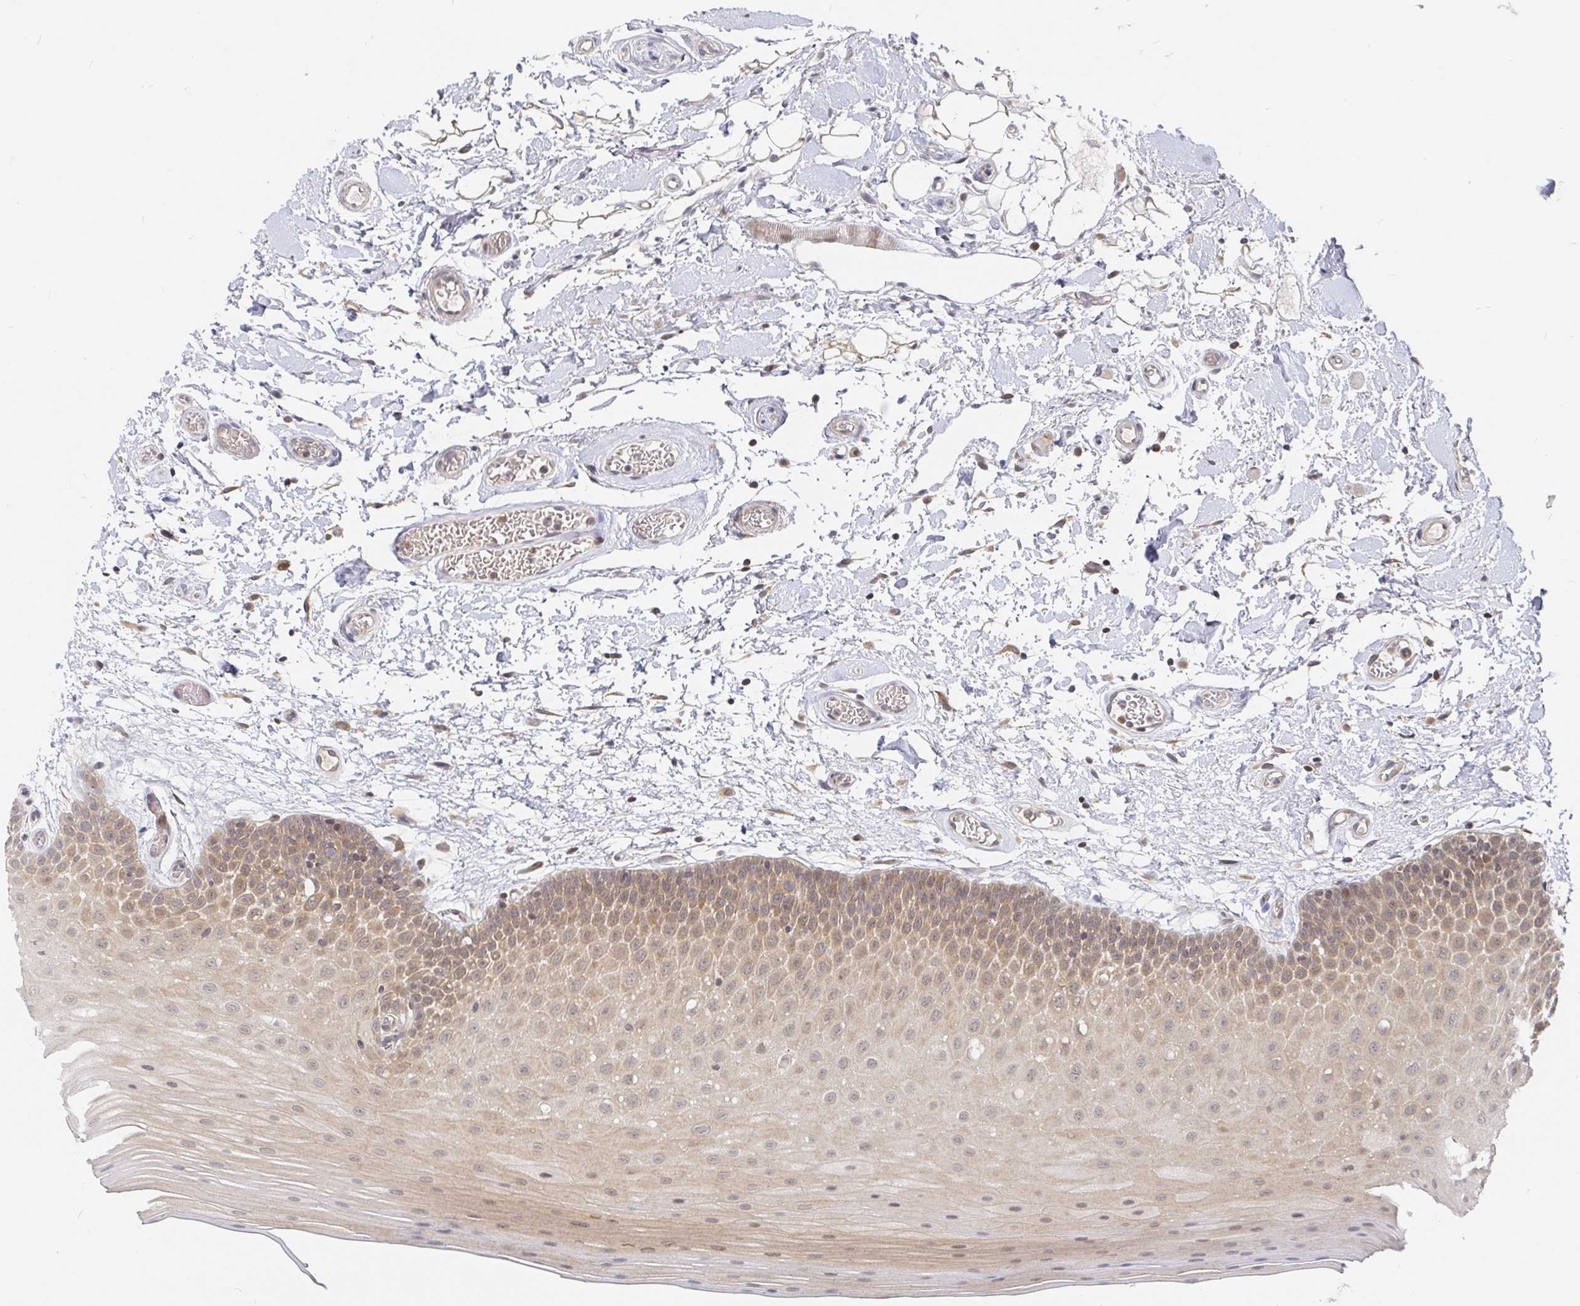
{"staining": {"intensity": "moderate", "quantity": "25%-75%", "location": "cytoplasmic/membranous"}, "tissue": "oral mucosa", "cell_type": "Squamous epithelial cells", "image_type": "normal", "snomed": [{"axis": "morphology", "description": "Normal tissue, NOS"}, {"axis": "morphology", "description": "Squamous cell carcinoma, NOS"}, {"axis": "topography", "description": "Oral tissue"}, {"axis": "topography", "description": "Tounge, NOS"}, {"axis": "topography", "description": "Head-Neck"}], "caption": "Immunohistochemistry (IHC) staining of normal oral mucosa, which displays medium levels of moderate cytoplasmic/membranous staining in approximately 25%-75% of squamous epithelial cells indicating moderate cytoplasmic/membranous protein staining. The staining was performed using DAB (brown) for protein detection and nuclei were counterstained in hematoxylin (blue).", "gene": "ALG1L2", "patient": {"sex": "male", "age": 62}}